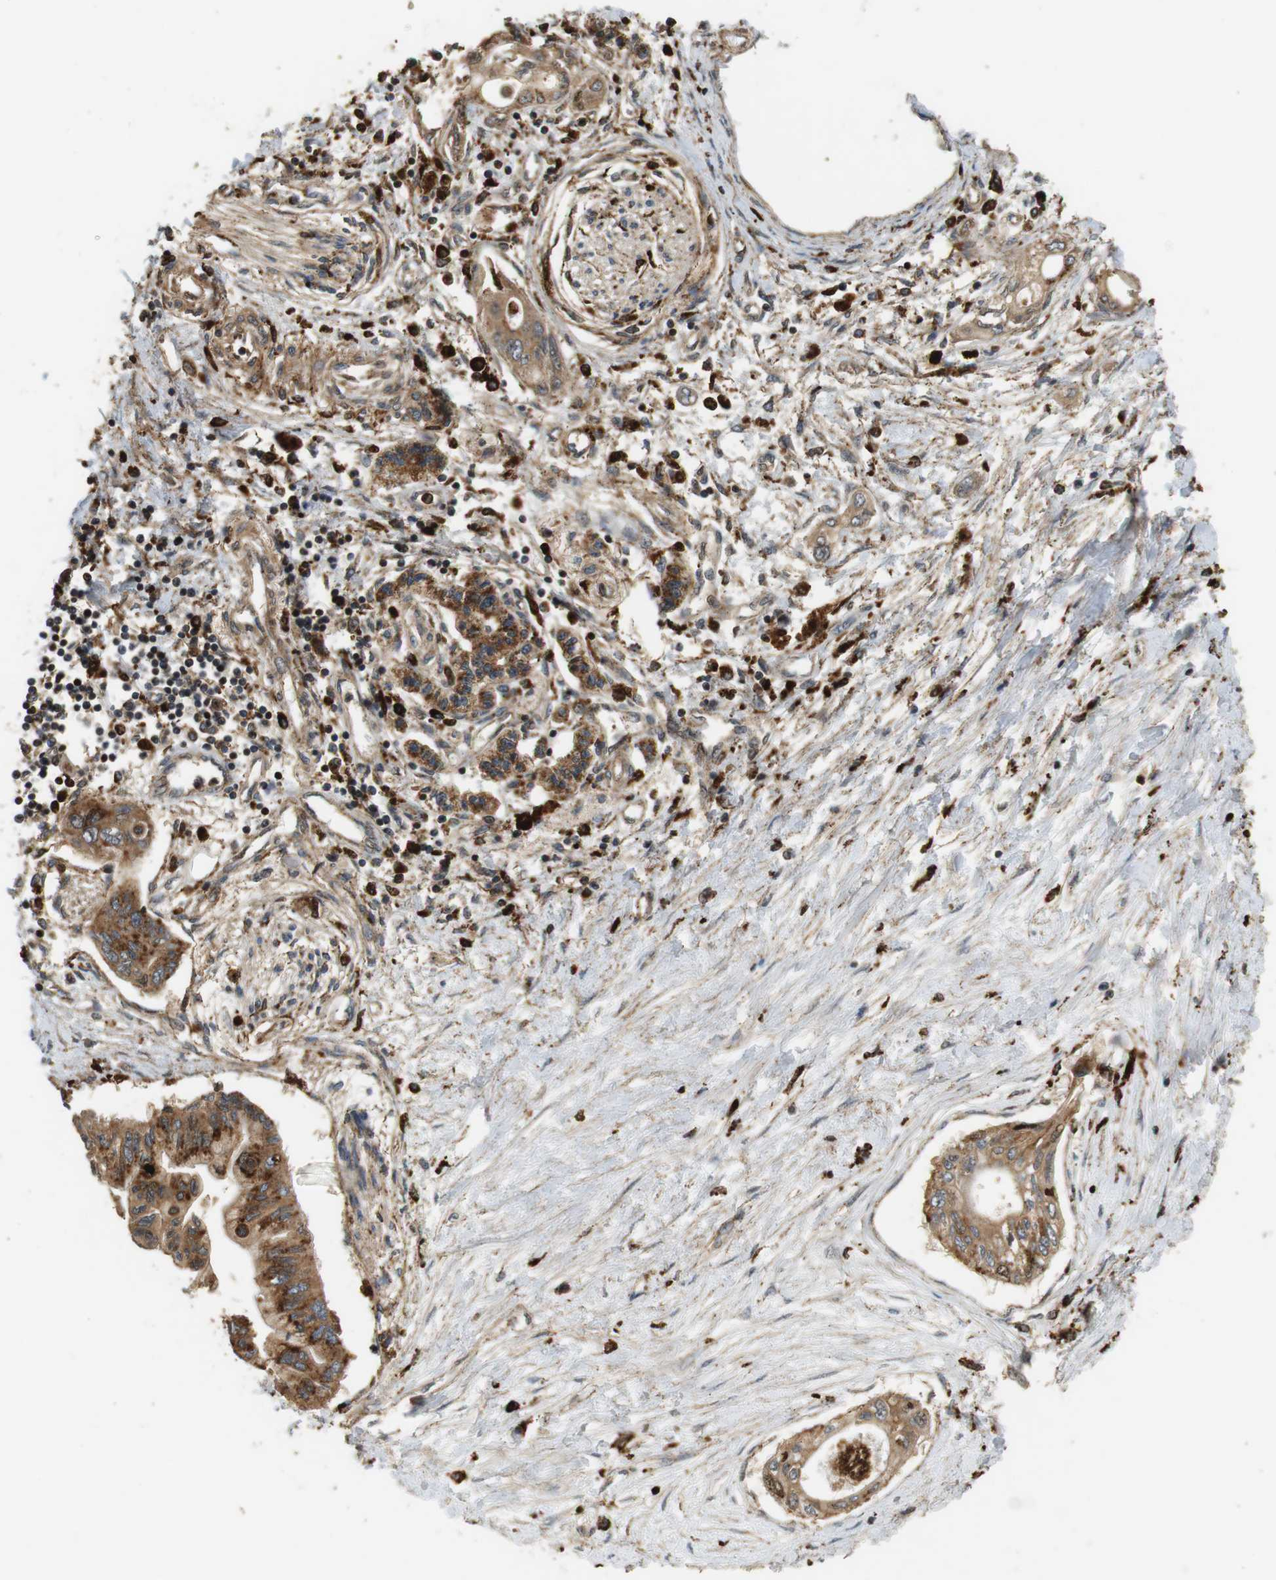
{"staining": {"intensity": "moderate", "quantity": ">75%", "location": "cytoplasmic/membranous"}, "tissue": "pancreatic cancer", "cell_type": "Tumor cells", "image_type": "cancer", "snomed": [{"axis": "morphology", "description": "Adenocarcinoma, NOS"}, {"axis": "topography", "description": "Pancreas"}], "caption": "Immunohistochemistry staining of adenocarcinoma (pancreatic), which exhibits medium levels of moderate cytoplasmic/membranous staining in about >75% of tumor cells indicating moderate cytoplasmic/membranous protein positivity. The staining was performed using DAB (3,3'-diaminobenzidine) (brown) for protein detection and nuclei were counterstained in hematoxylin (blue).", "gene": "TXNRD1", "patient": {"sex": "female", "age": 77}}